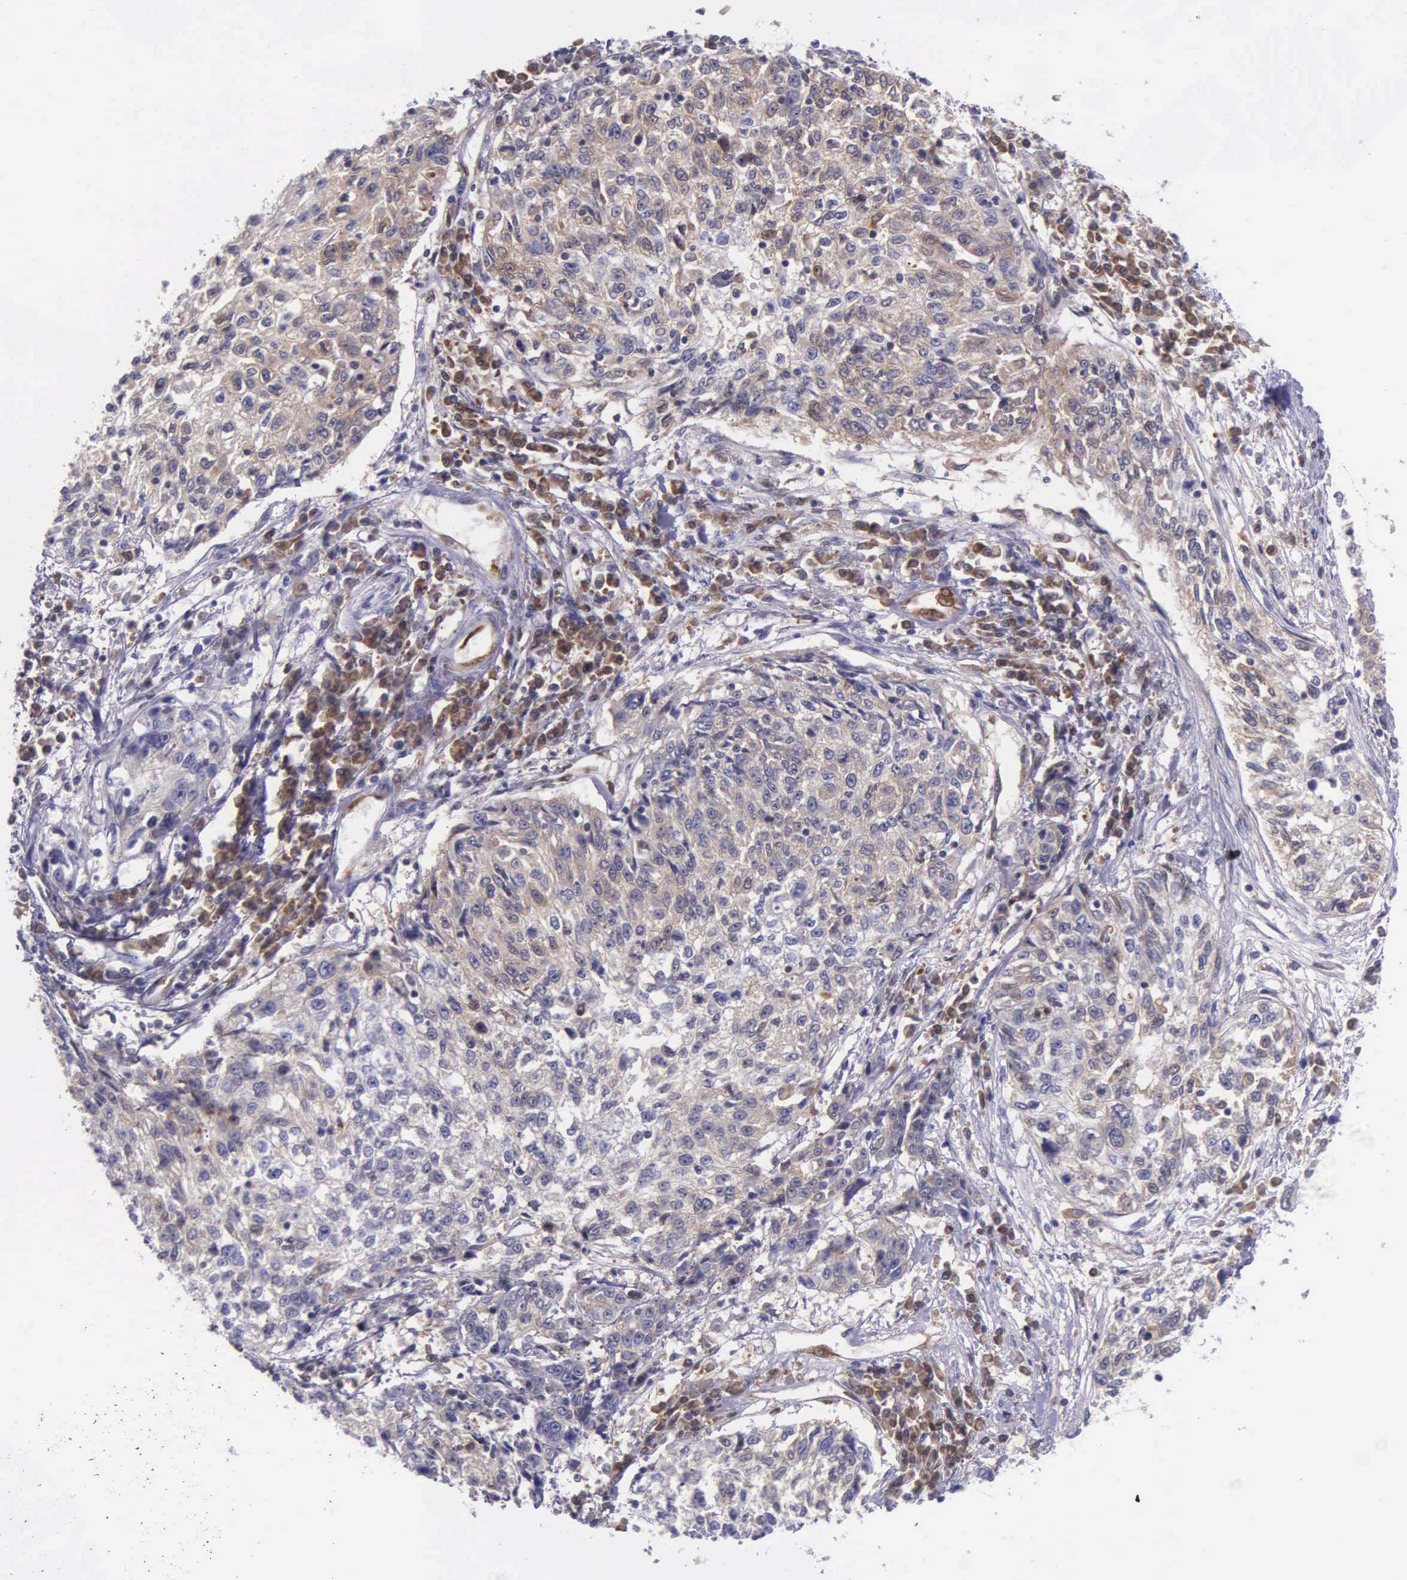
{"staining": {"intensity": "weak", "quantity": "25%-75%", "location": "cytoplasmic/membranous"}, "tissue": "cervical cancer", "cell_type": "Tumor cells", "image_type": "cancer", "snomed": [{"axis": "morphology", "description": "Squamous cell carcinoma, NOS"}, {"axis": "topography", "description": "Cervix"}], "caption": "Protein expression analysis of human cervical cancer reveals weak cytoplasmic/membranous staining in approximately 25%-75% of tumor cells.", "gene": "GMPR2", "patient": {"sex": "female", "age": 57}}